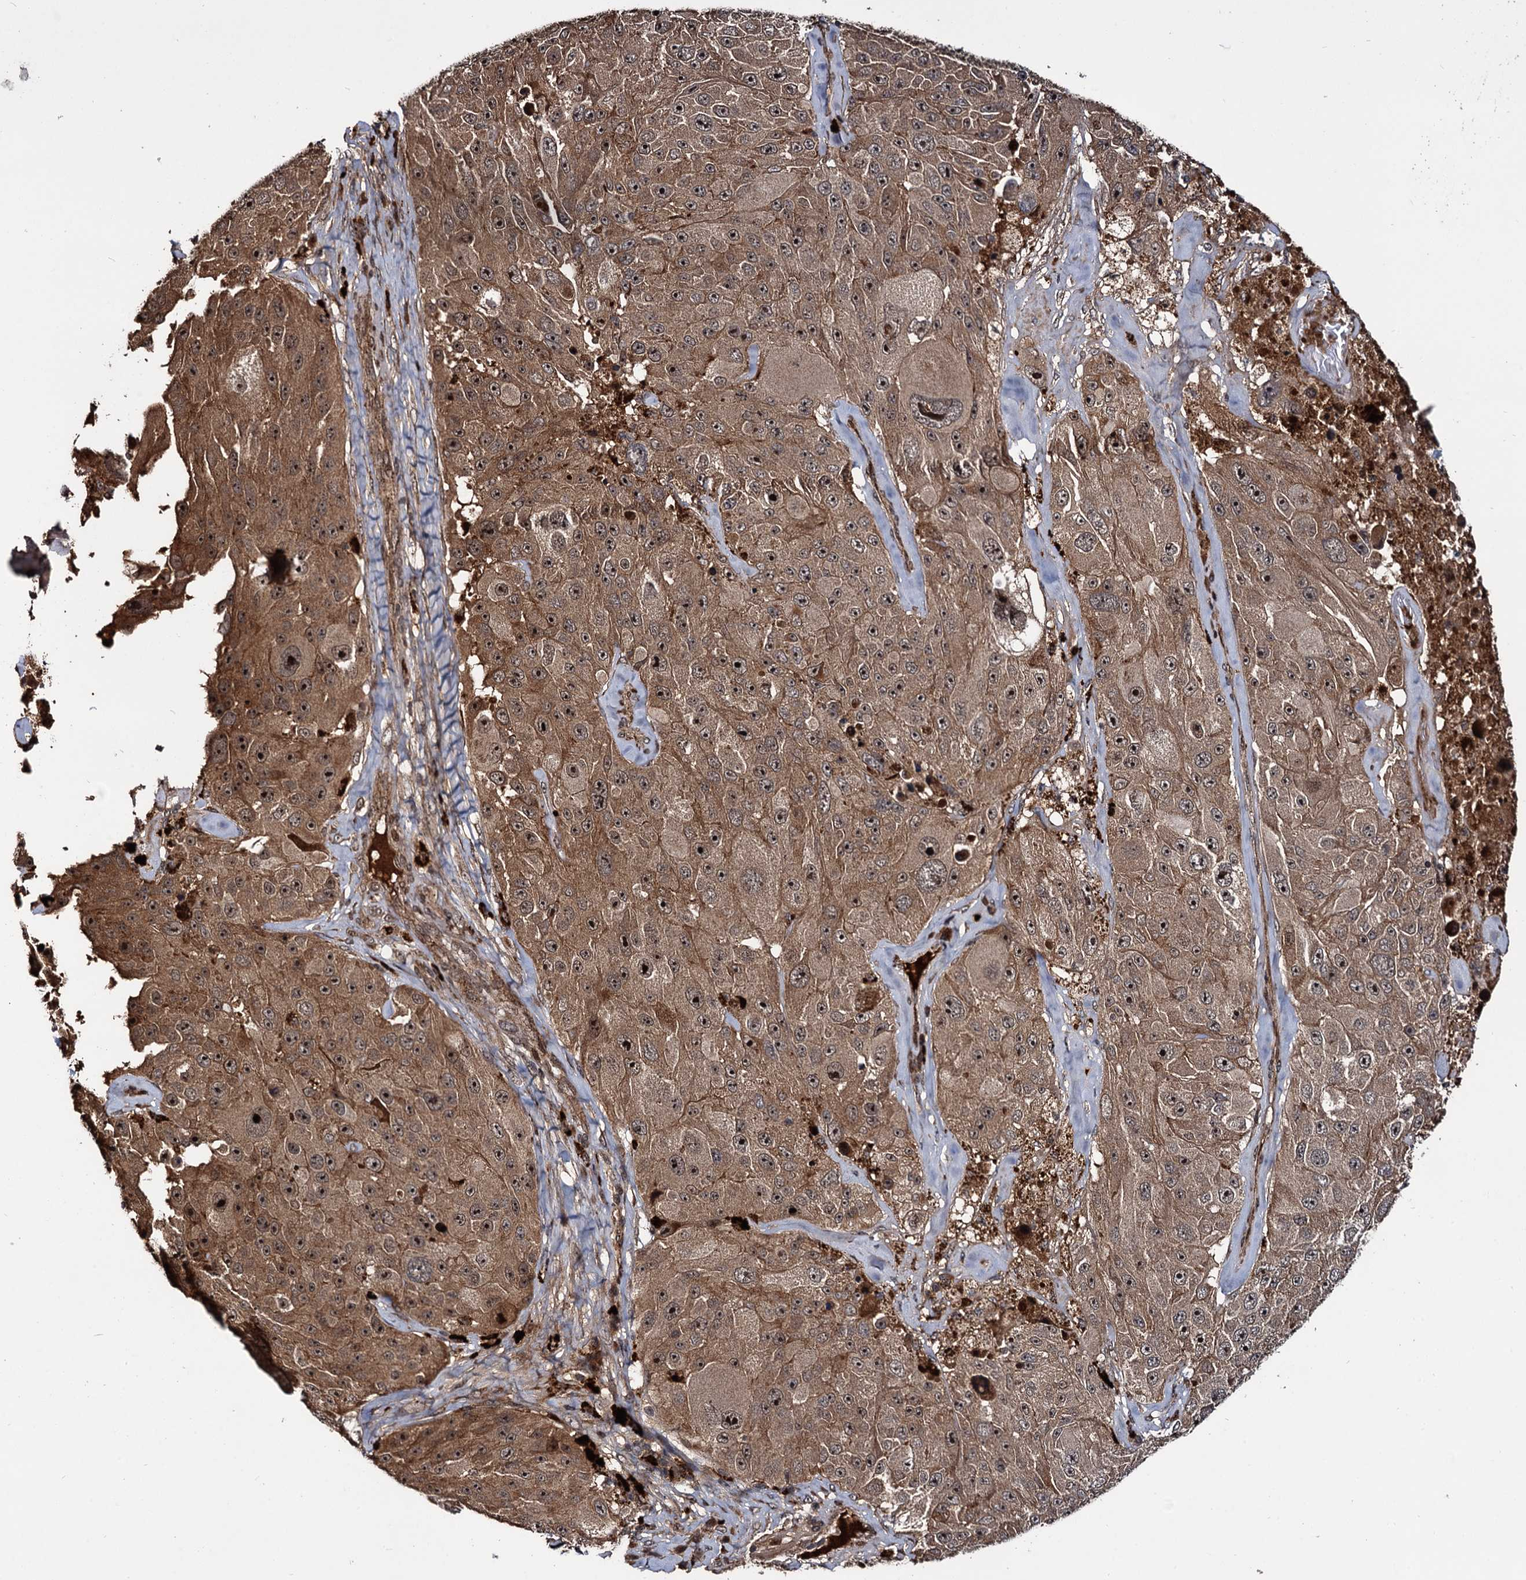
{"staining": {"intensity": "moderate", "quantity": ">75%", "location": "cytoplasmic/membranous,nuclear"}, "tissue": "melanoma", "cell_type": "Tumor cells", "image_type": "cancer", "snomed": [{"axis": "morphology", "description": "Malignant melanoma, Metastatic site"}, {"axis": "topography", "description": "Lymph node"}], "caption": "Immunohistochemistry (IHC) micrograph of neoplastic tissue: human malignant melanoma (metastatic site) stained using IHC exhibits medium levels of moderate protein expression localized specifically in the cytoplasmic/membranous and nuclear of tumor cells, appearing as a cytoplasmic/membranous and nuclear brown color.", "gene": "CEP192", "patient": {"sex": "male", "age": 62}}